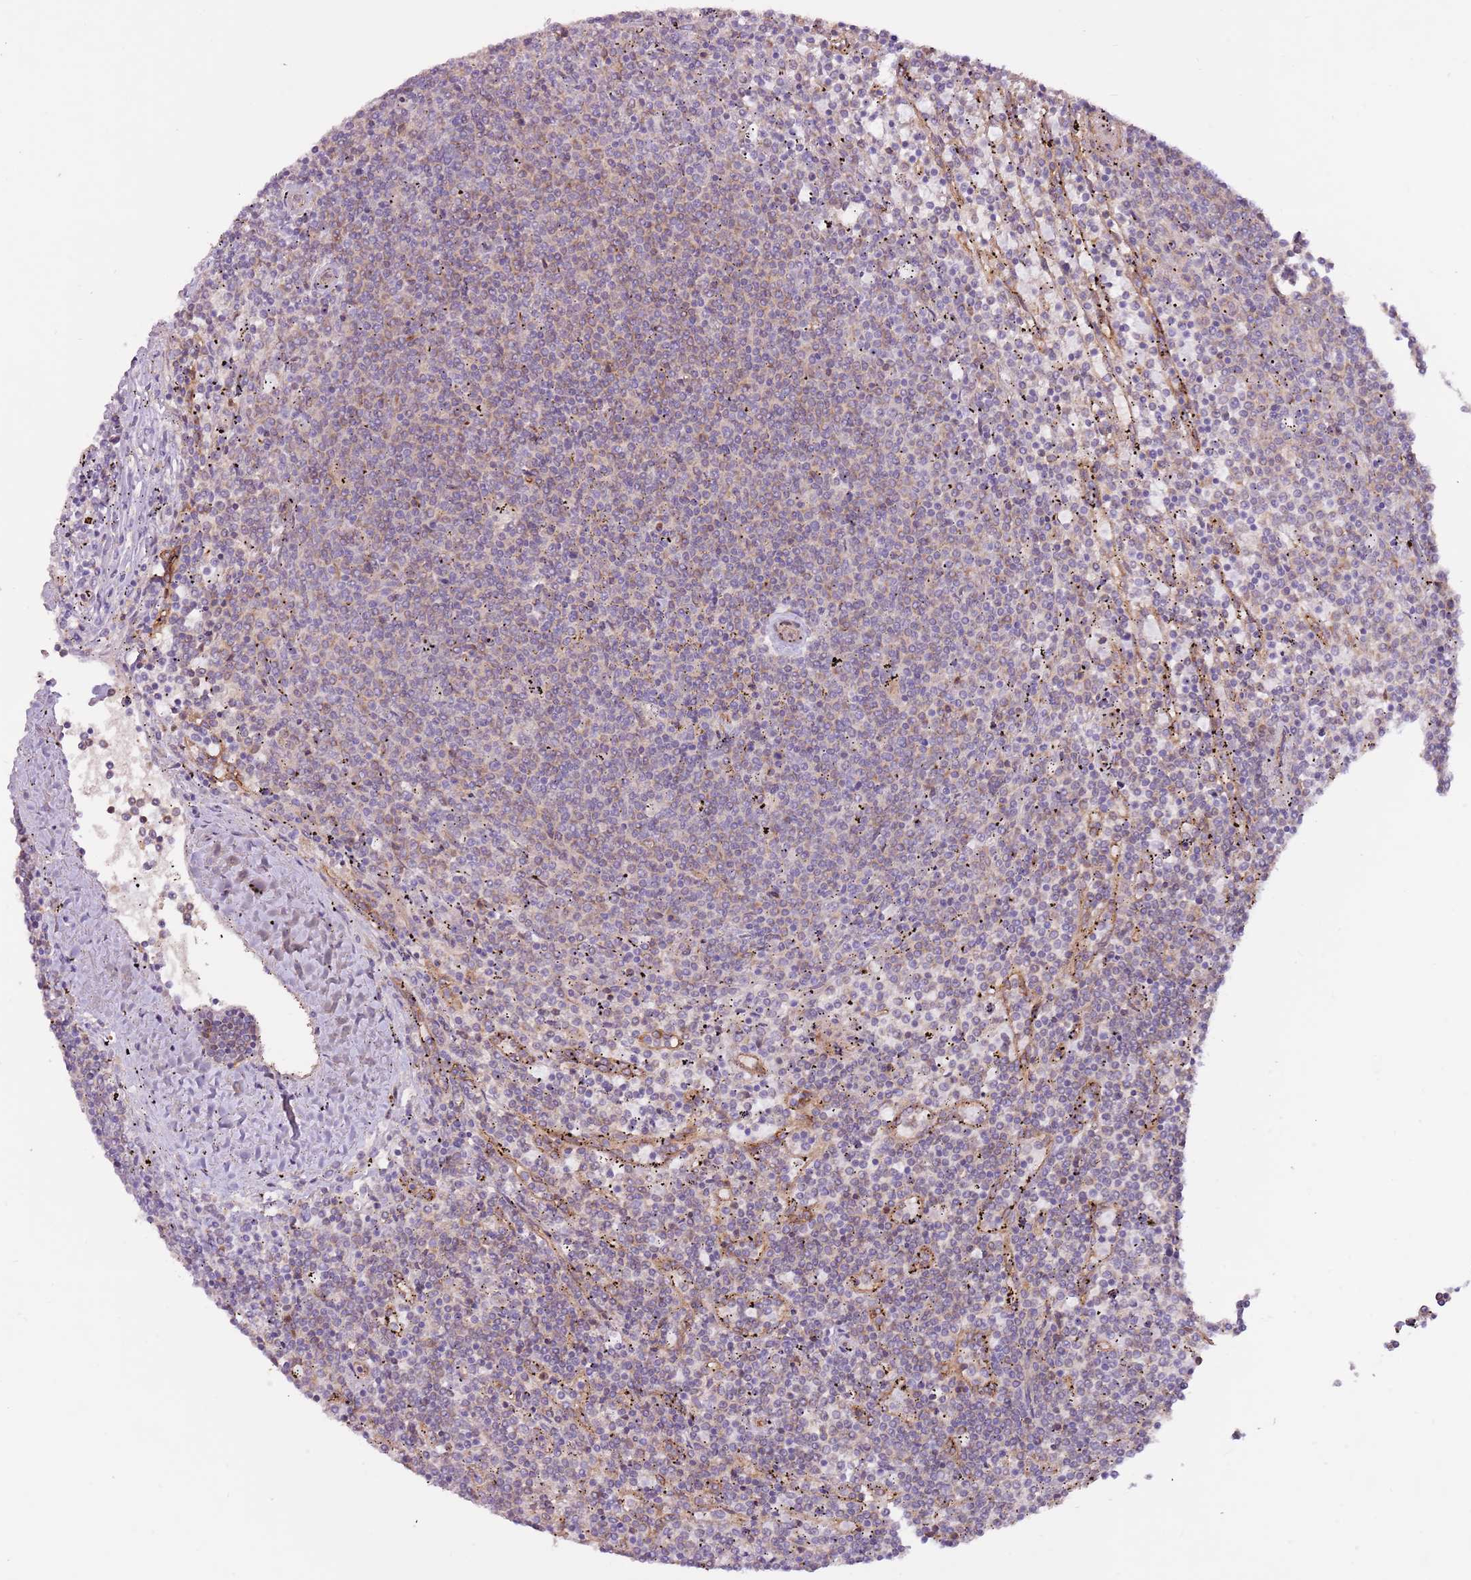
{"staining": {"intensity": "weak", "quantity": "<25%", "location": "cytoplasmic/membranous"}, "tissue": "lymphoma", "cell_type": "Tumor cells", "image_type": "cancer", "snomed": [{"axis": "morphology", "description": "Malignant lymphoma, non-Hodgkin's type, Low grade"}, {"axis": "topography", "description": "Spleen"}], "caption": "Tumor cells are negative for brown protein staining in malignant lymphoma, non-Hodgkin's type (low-grade). The staining was performed using DAB (3,3'-diaminobenzidine) to visualize the protein expression in brown, while the nuclei were stained in blue with hematoxylin (Magnification: 20x).", "gene": "MRO", "patient": {"sex": "female", "age": 50}}